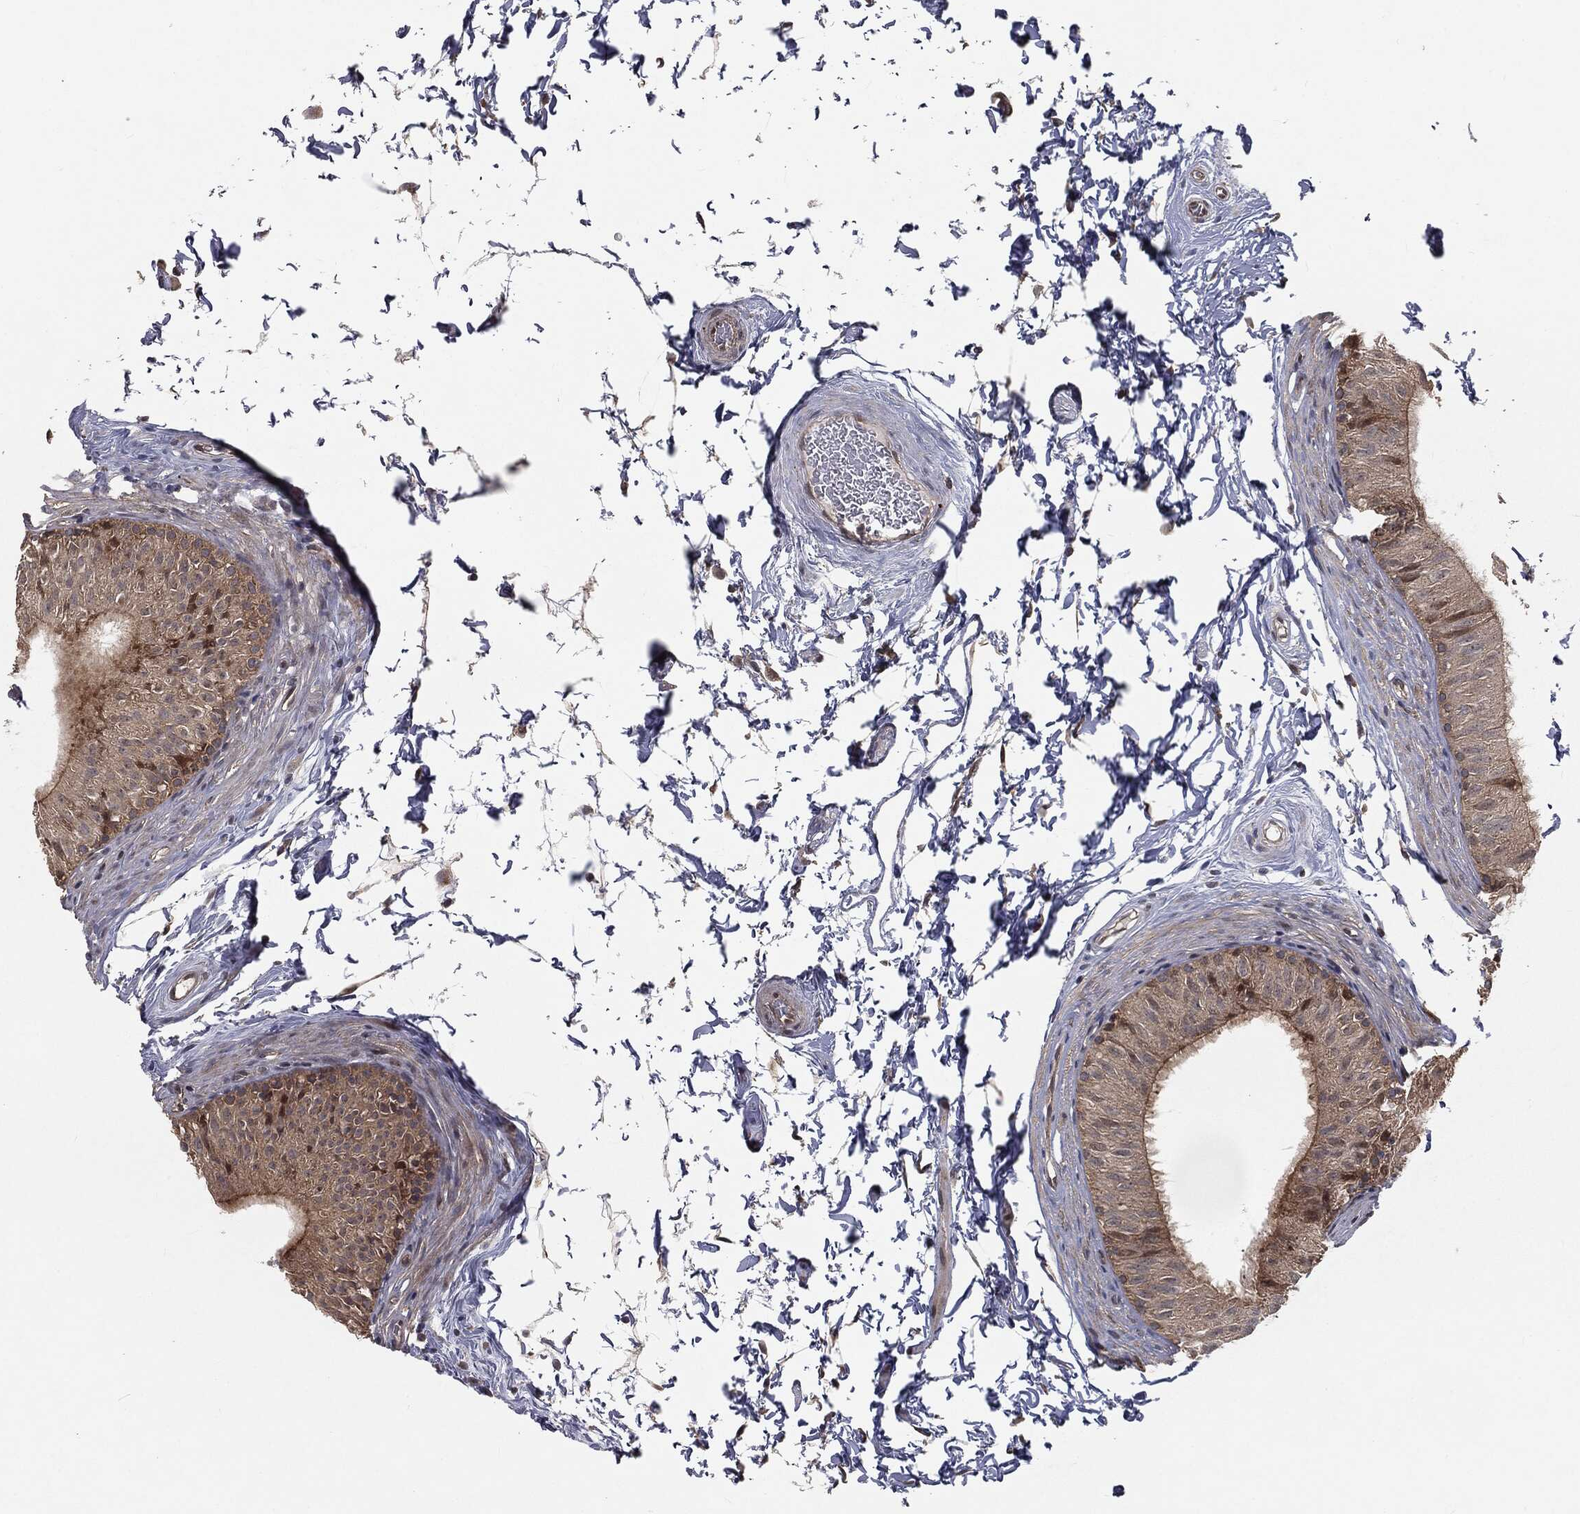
{"staining": {"intensity": "moderate", "quantity": "25%-75%", "location": "cytoplasmic/membranous"}, "tissue": "epididymis", "cell_type": "Glandular cells", "image_type": "normal", "snomed": [{"axis": "morphology", "description": "Normal tissue, NOS"}, {"axis": "topography", "description": "Epididymis"}], "caption": "IHC staining of benign epididymis, which displays medium levels of moderate cytoplasmic/membranous expression in approximately 25%-75% of glandular cells indicating moderate cytoplasmic/membranous protein staining. The staining was performed using DAB (3,3'-diaminobenzidine) (brown) for protein detection and nuclei were counterstained in hematoxylin (blue).", "gene": "FBXO7", "patient": {"sex": "male", "age": 34}}